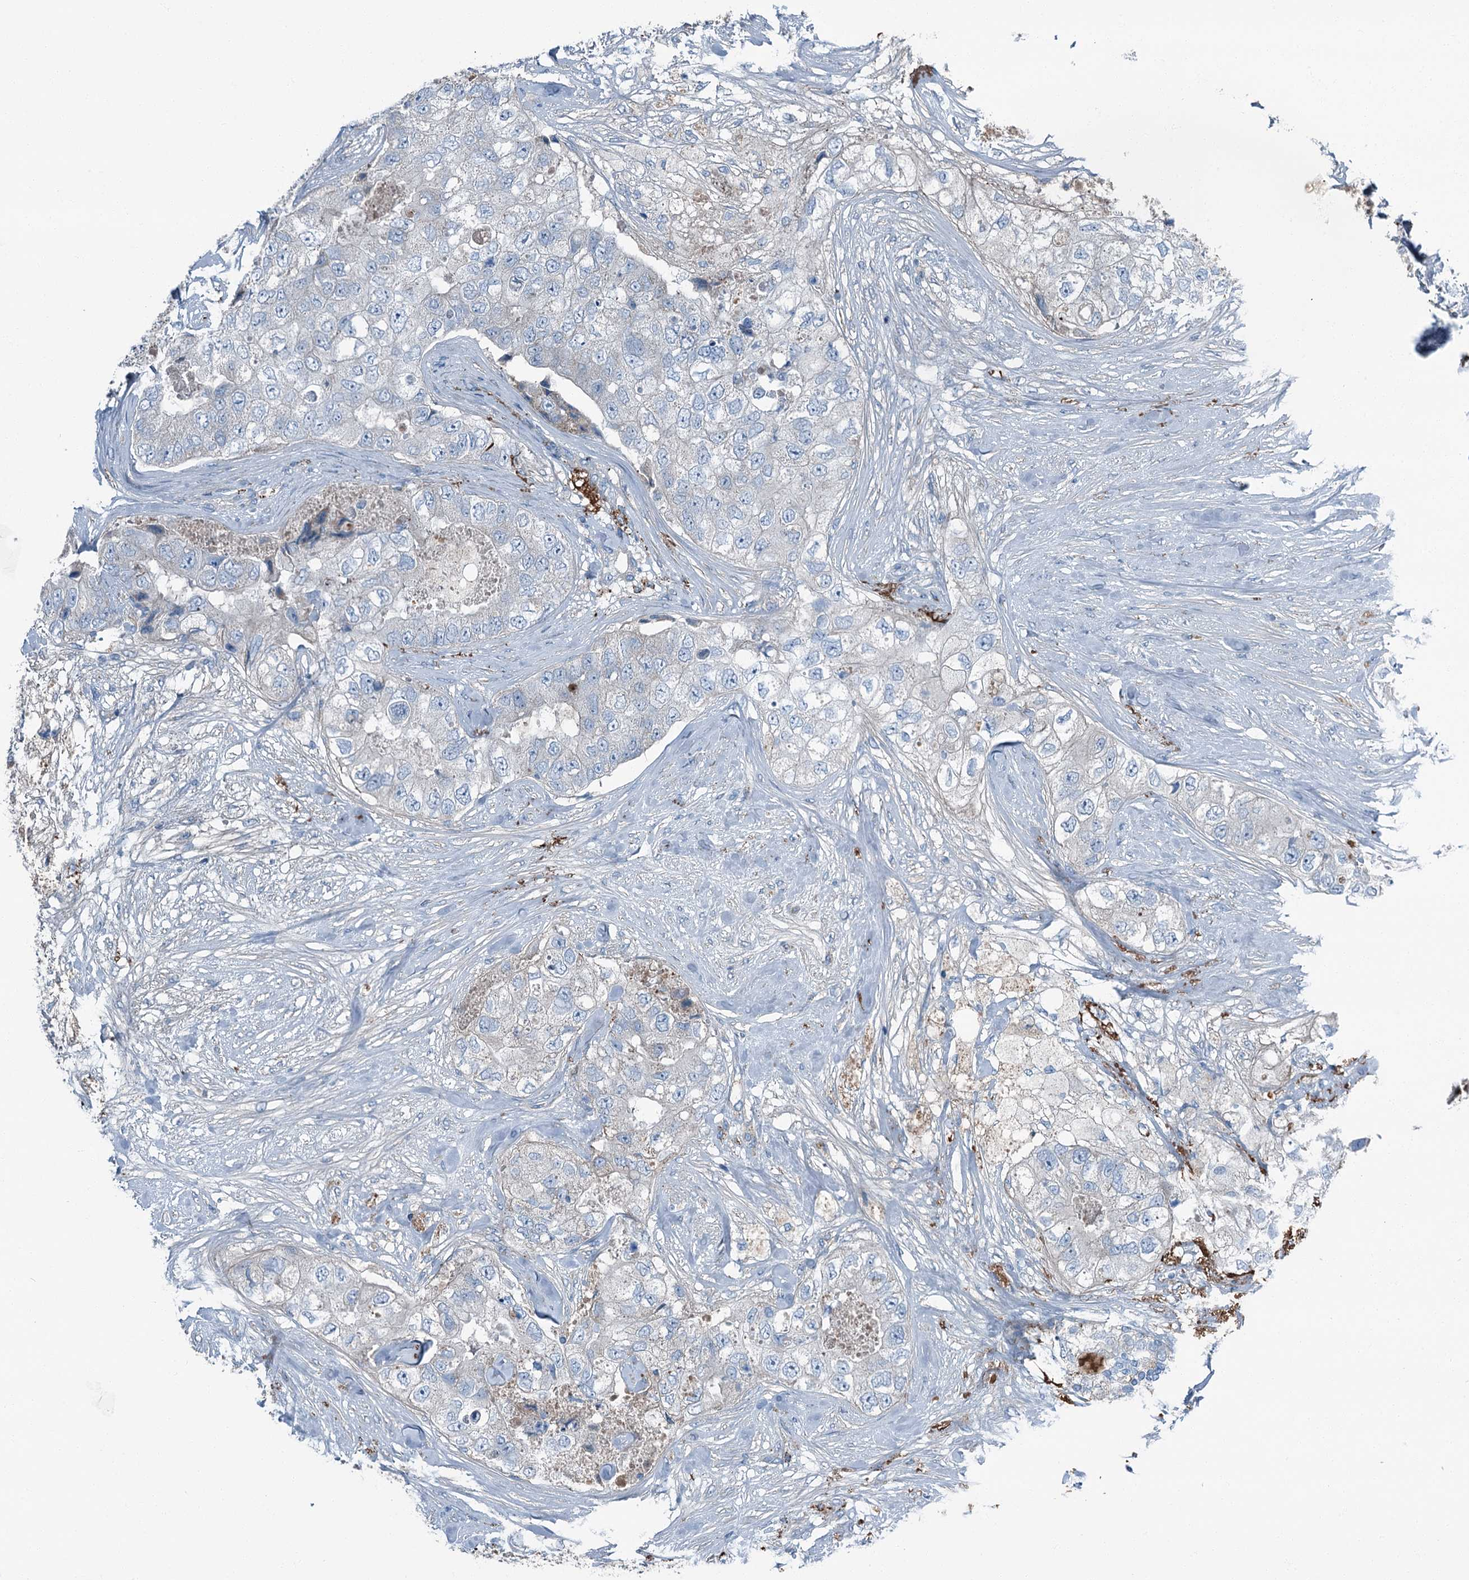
{"staining": {"intensity": "negative", "quantity": "none", "location": "none"}, "tissue": "breast cancer", "cell_type": "Tumor cells", "image_type": "cancer", "snomed": [{"axis": "morphology", "description": "Duct carcinoma"}, {"axis": "topography", "description": "Breast"}], "caption": "Infiltrating ductal carcinoma (breast) was stained to show a protein in brown. There is no significant expression in tumor cells.", "gene": "AXL", "patient": {"sex": "female", "age": 62}}